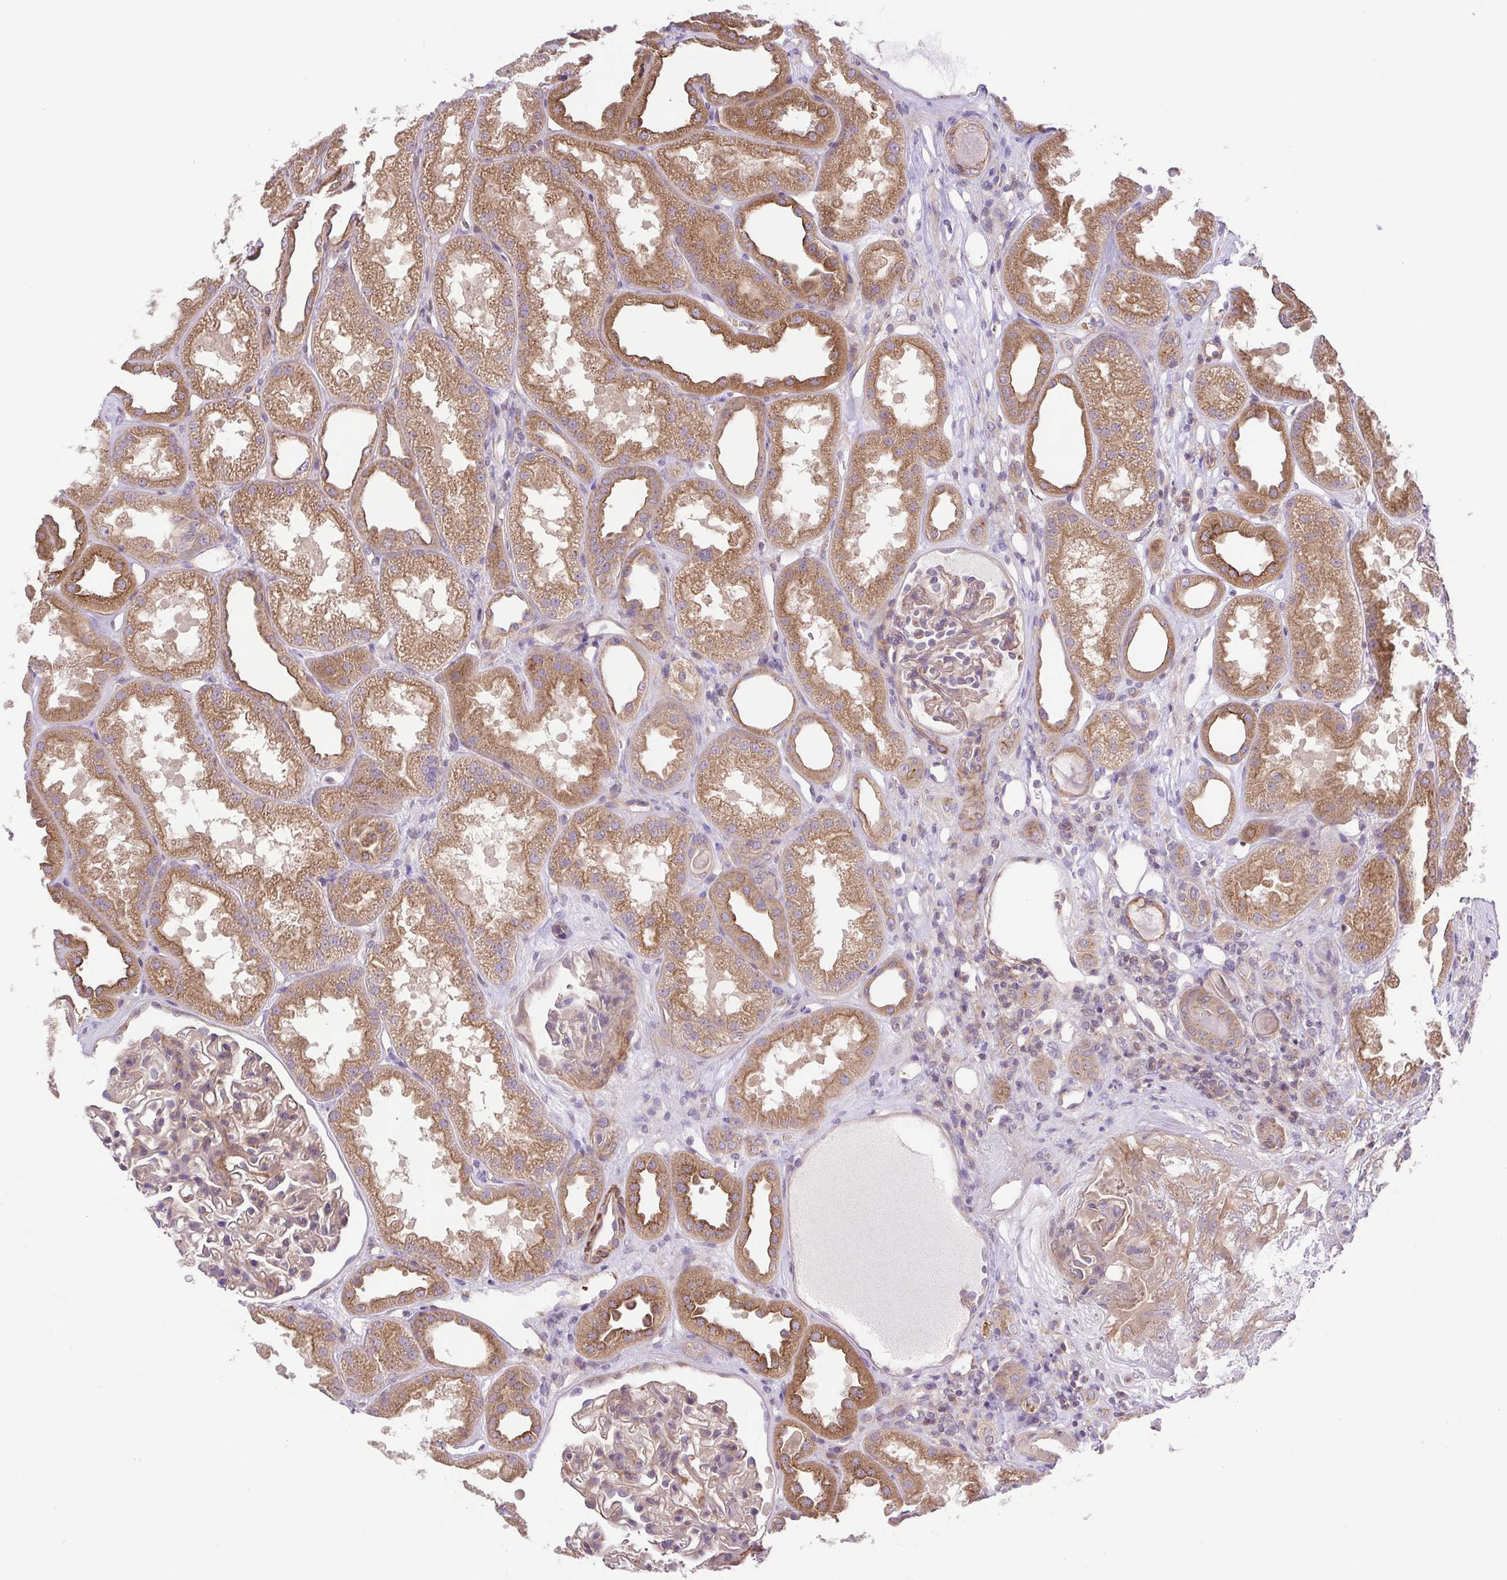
{"staining": {"intensity": "weak", "quantity": "25%-75%", "location": "cytoplasmic/membranous"}, "tissue": "kidney", "cell_type": "Cells in glomeruli", "image_type": "normal", "snomed": [{"axis": "morphology", "description": "Normal tissue, NOS"}, {"axis": "topography", "description": "Kidney"}], "caption": "Immunohistochemistry of benign kidney demonstrates low levels of weak cytoplasmic/membranous staining in about 25%-75% of cells in glomeruli. (brown staining indicates protein expression, while blue staining denotes nuclei).", "gene": "IDE", "patient": {"sex": "male", "age": 61}}